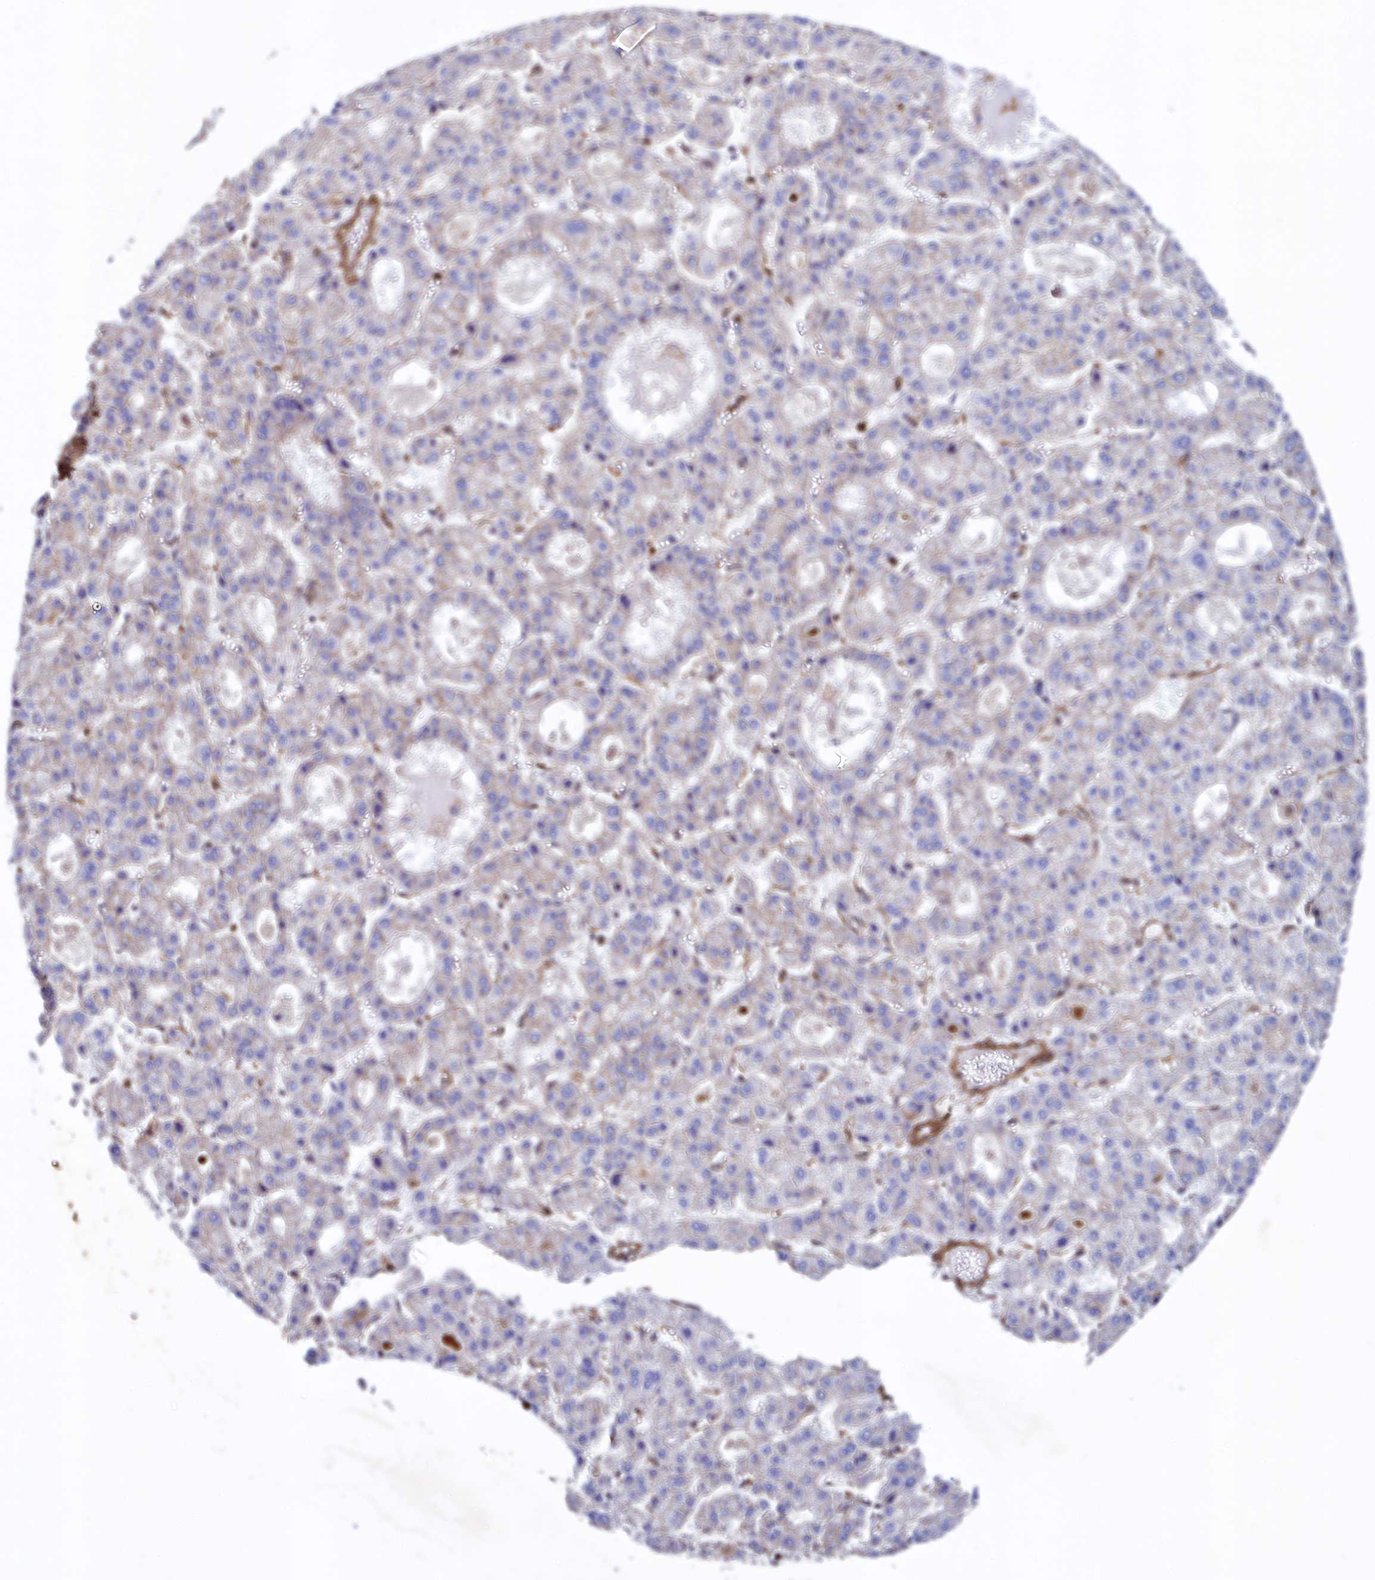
{"staining": {"intensity": "negative", "quantity": "none", "location": "none"}, "tissue": "liver cancer", "cell_type": "Tumor cells", "image_type": "cancer", "snomed": [{"axis": "morphology", "description": "Carcinoma, Hepatocellular, NOS"}, {"axis": "topography", "description": "Liver"}], "caption": "DAB immunohistochemical staining of liver hepatocellular carcinoma shows no significant expression in tumor cells.", "gene": "STAMBPL1", "patient": {"sex": "male", "age": 70}}